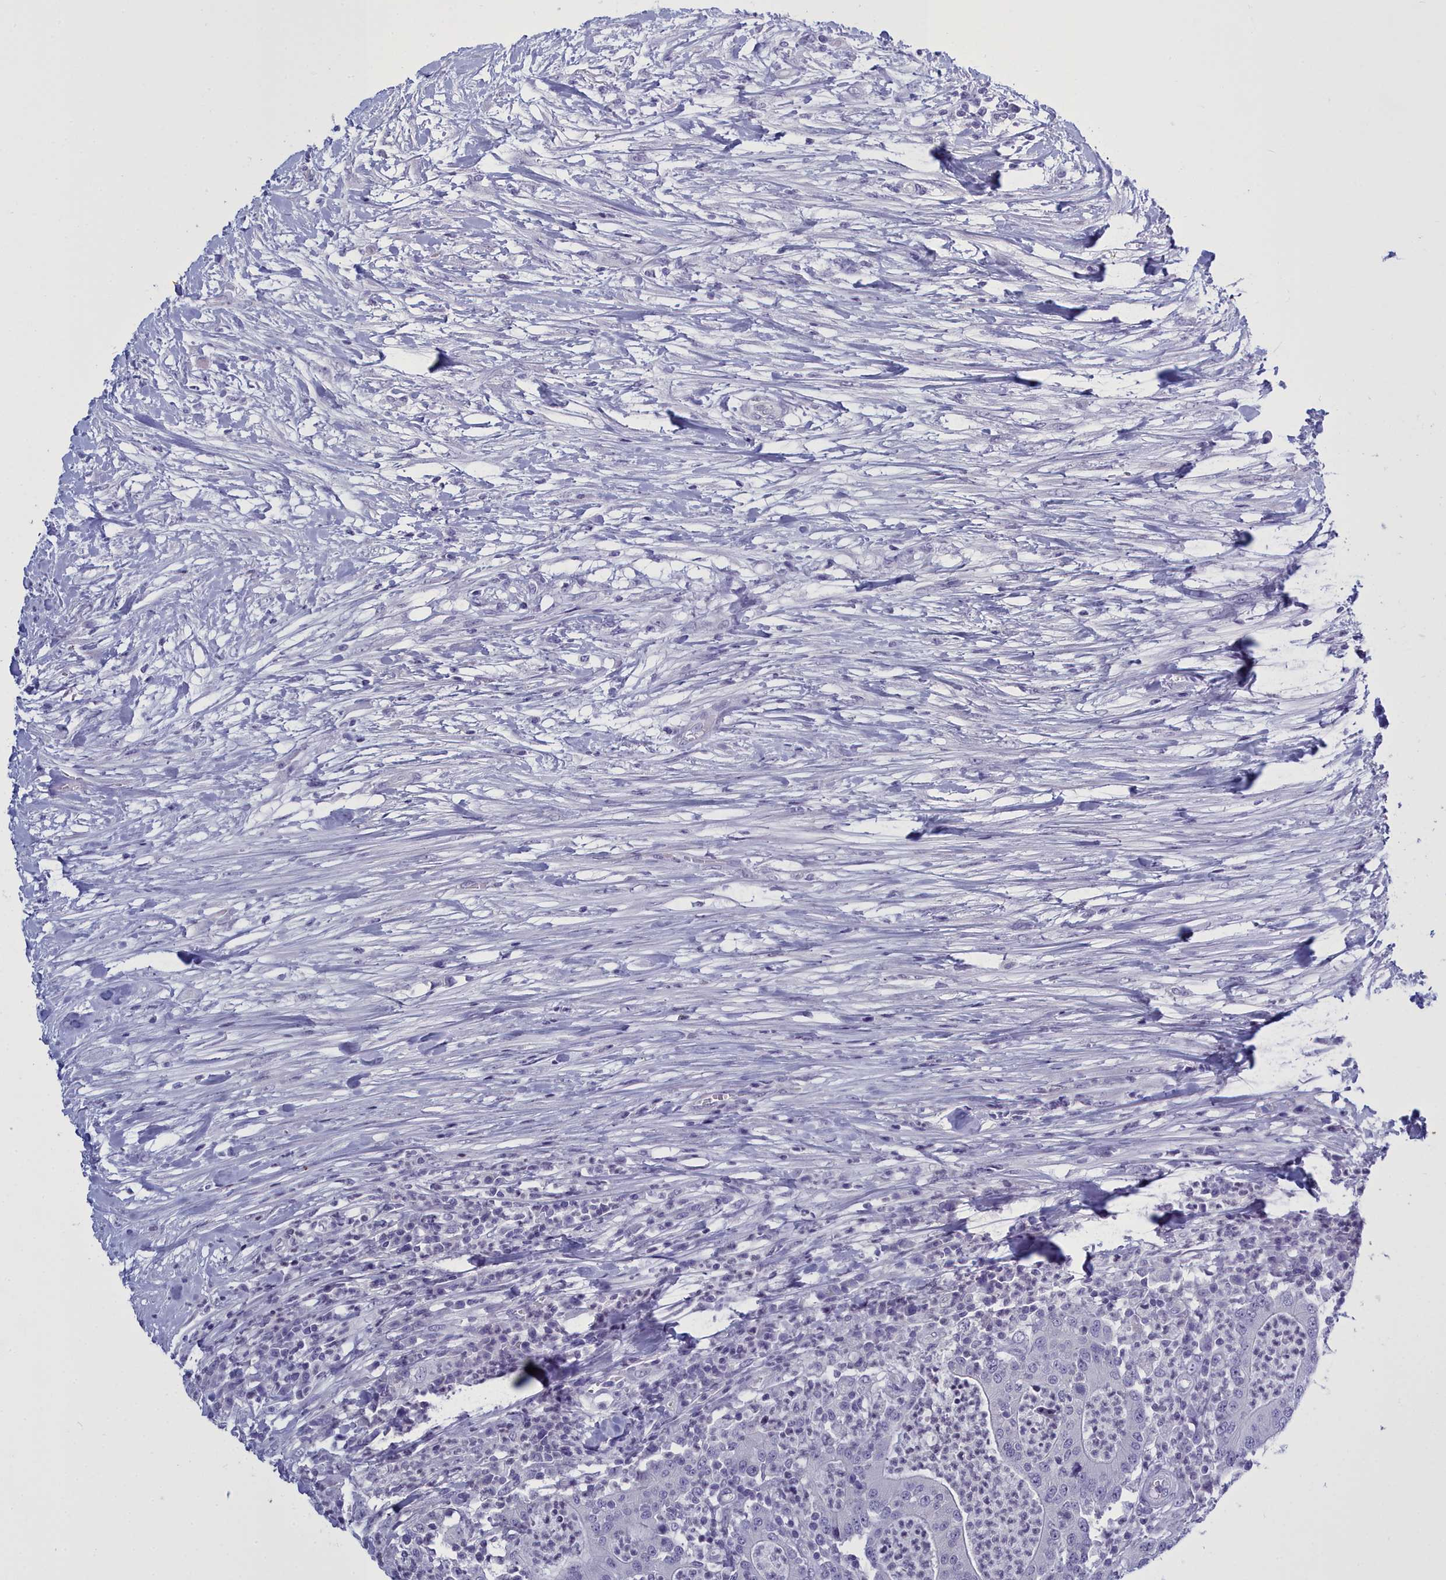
{"staining": {"intensity": "negative", "quantity": "none", "location": "none"}, "tissue": "colorectal cancer", "cell_type": "Tumor cells", "image_type": "cancer", "snomed": [{"axis": "morphology", "description": "Adenocarcinoma, NOS"}, {"axis": "topography", "description": "Colon"}], "caption": "Tumor cells are negative for protein expression in human adenocarcinoma (colorectal).", "gene": "MAP6", "patient": {"sex": "male", "age": 83}}